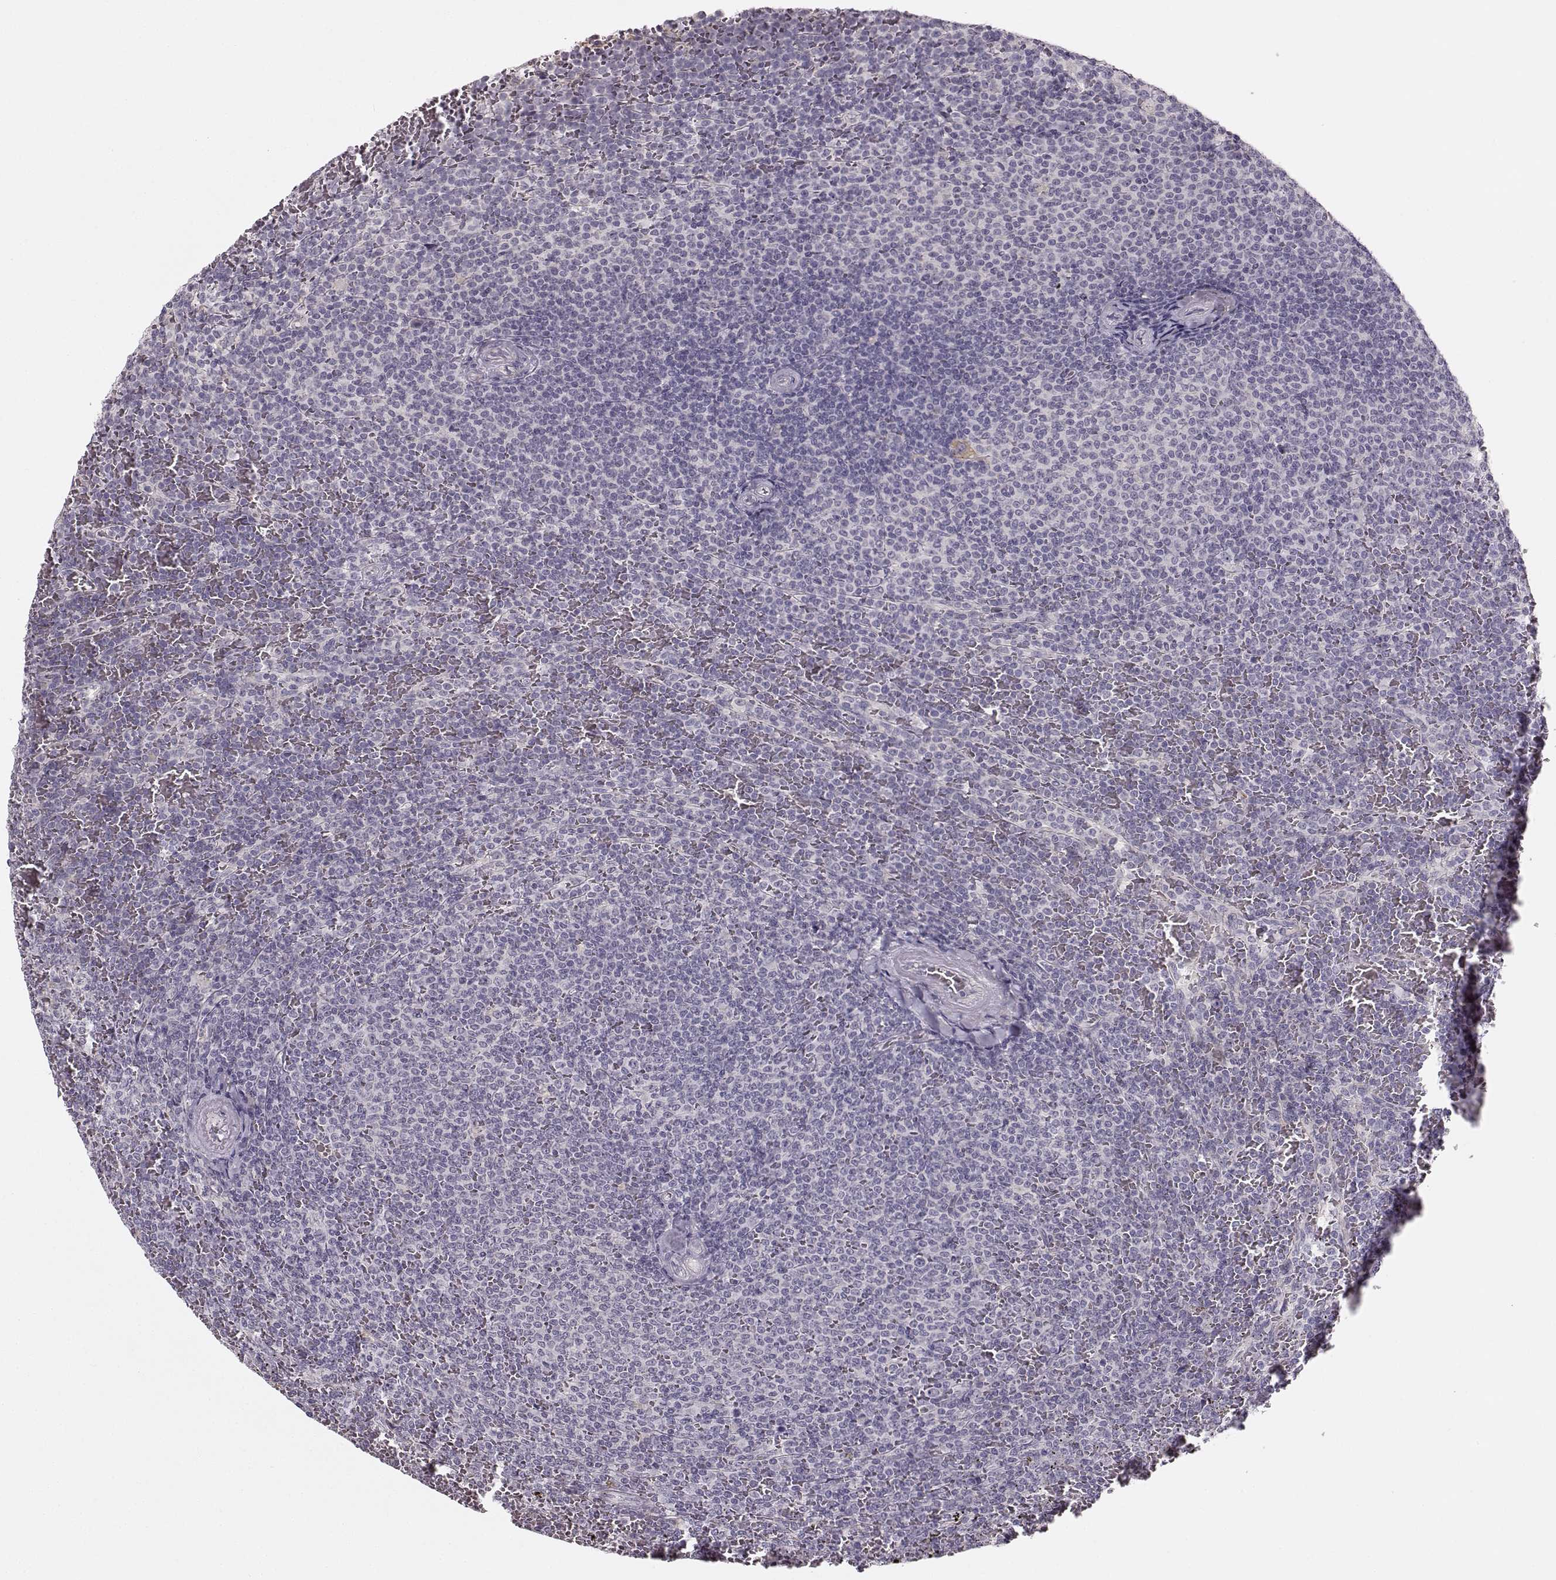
{"staining": {"intensity": "negative", "quantity": "none", "location": "none"}, "tissue": "lymphoma", "cell_type": "Tumor cells", "image_type": "cancer", "snomed": [{"axis": "morphology", "description": "Malignant lymphoma, non-Hodgkin's type, Low grade"}, {"axis": "topography", "description": "Spleen"}], "caption": "A photomicrograph of human lymphoma is negative for staining in tumor cells.", "gene": "MAP6D1", "patient": {"sex": "female", "age": 77}}